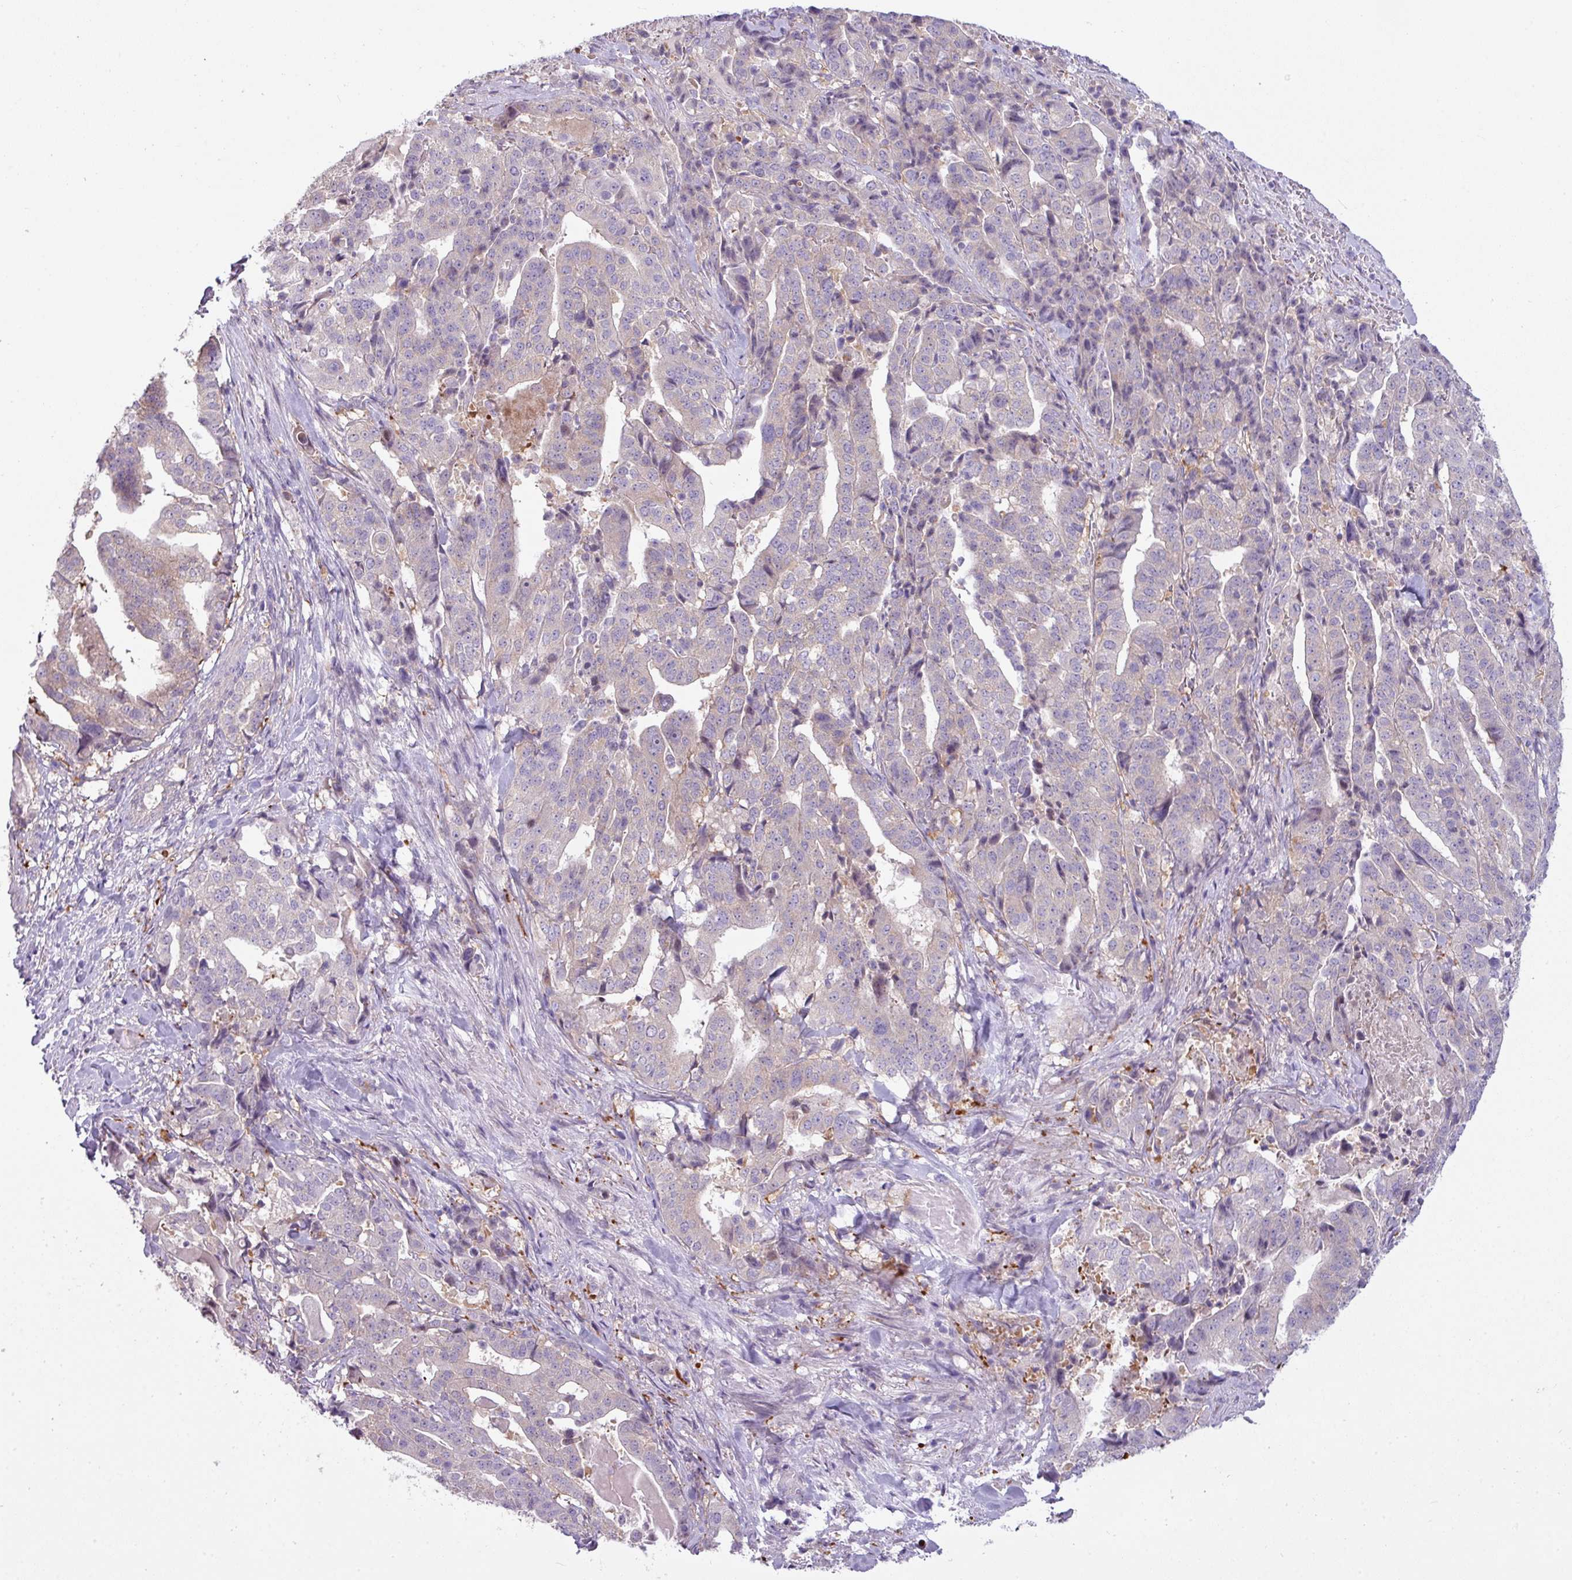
{"staining": {"intensity": "negative", "quantity": "none", "location": "none"}, "tissue": "stomach cancer", "cell_type": "Tumor cells", "image_type": "cancer", "snomed": [{"axis": "morphology", "description": "Adenocarcinoma, NOS"}, {"axis": "topography", "description": "Stomach"}], "caption": "Tumor cells show no significant protein staining in stomach cancer.", "gene": "CAMK2B", "patient": {"sex": "male", "age": 48}}